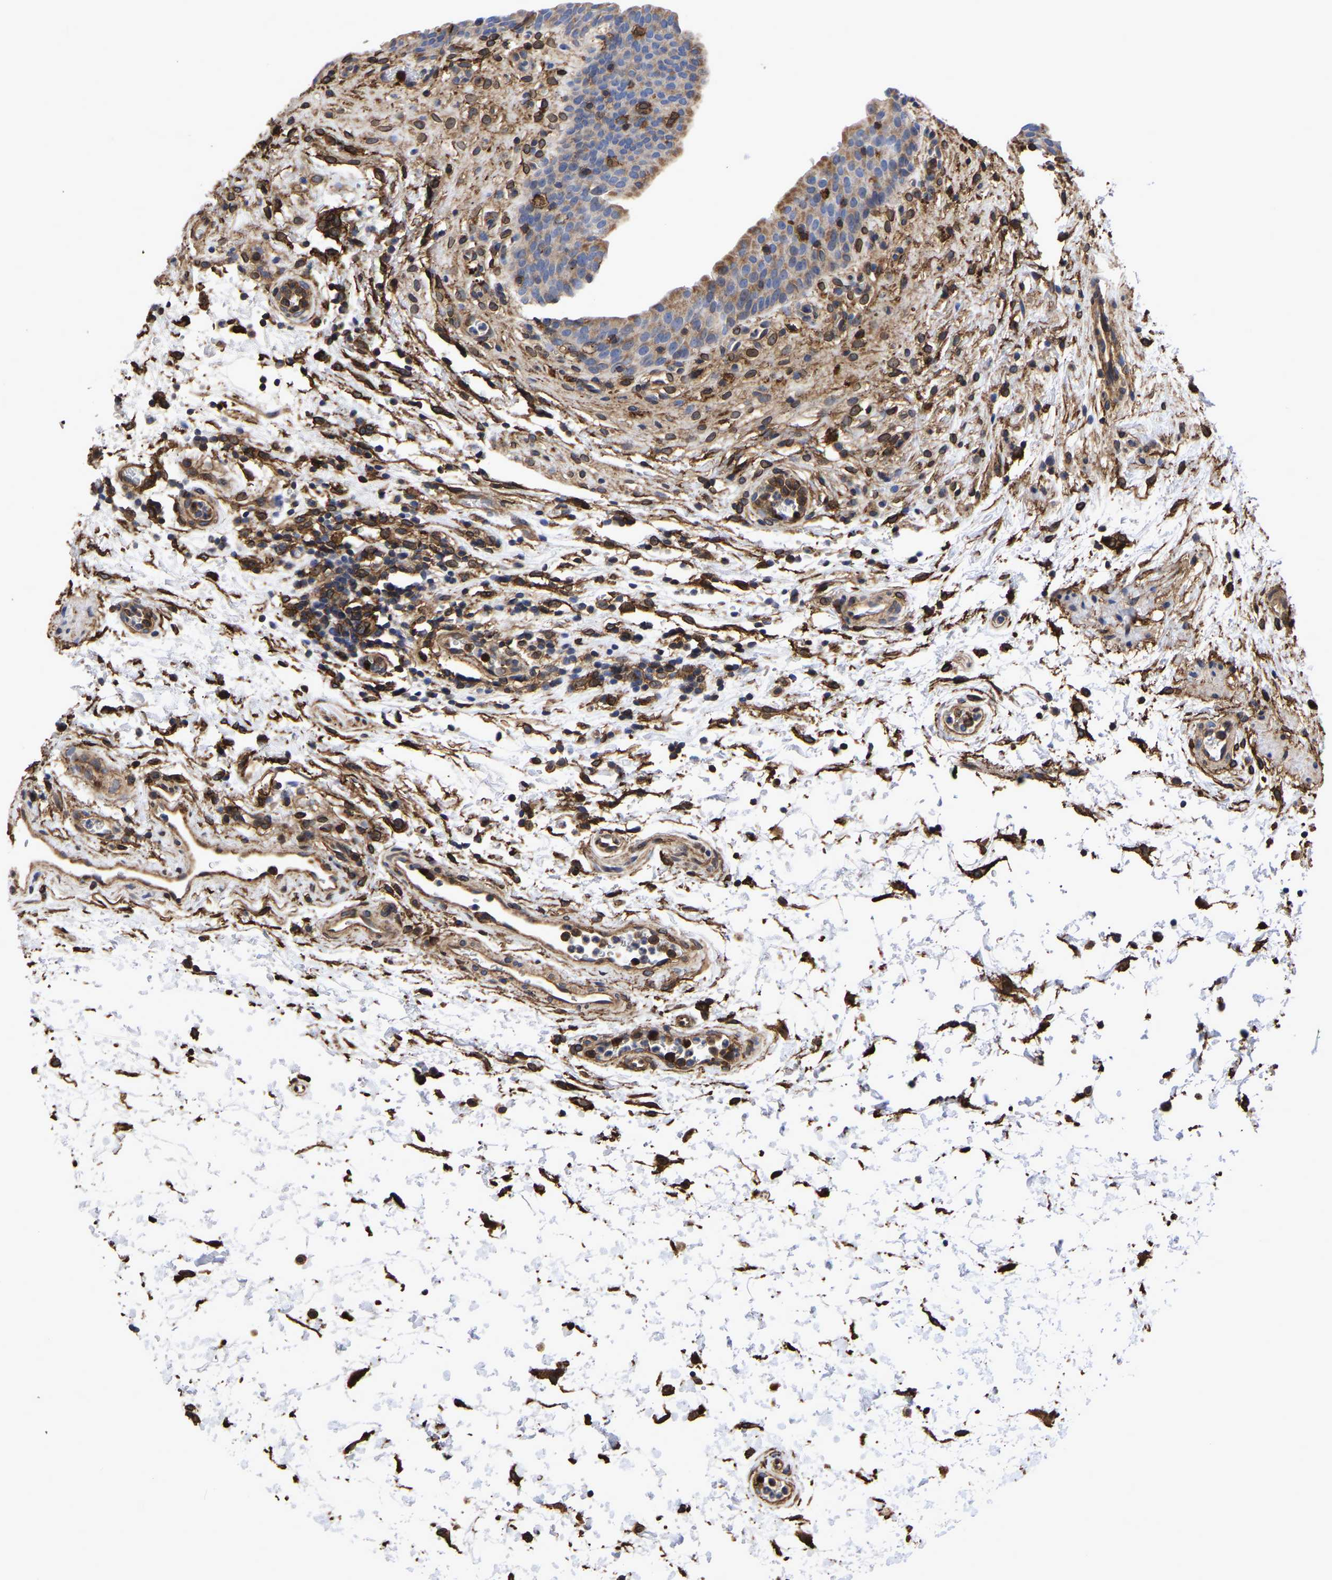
{"staining": {"intensity": "moderate", "quantity": "<25%", "location": "cytoplasmic/membranous"}, "tissue": "urinary bladder", "cell_type": "Urothelial cells", "image_type": "normal", "snomed": [{"axis": "morphology", "description": "Normal tissue, NOS"}, {"axis": "topography", "description": "Urinary bladder"}], "caption": "Moderate cytoplasmic/membranous positivity for a protein is identified in approximately <25% of urothelial cells of normal urinary bladder using immunohistochemistry.", "gene": "LIF", "patient": {"sex": "male", "age": 37}}